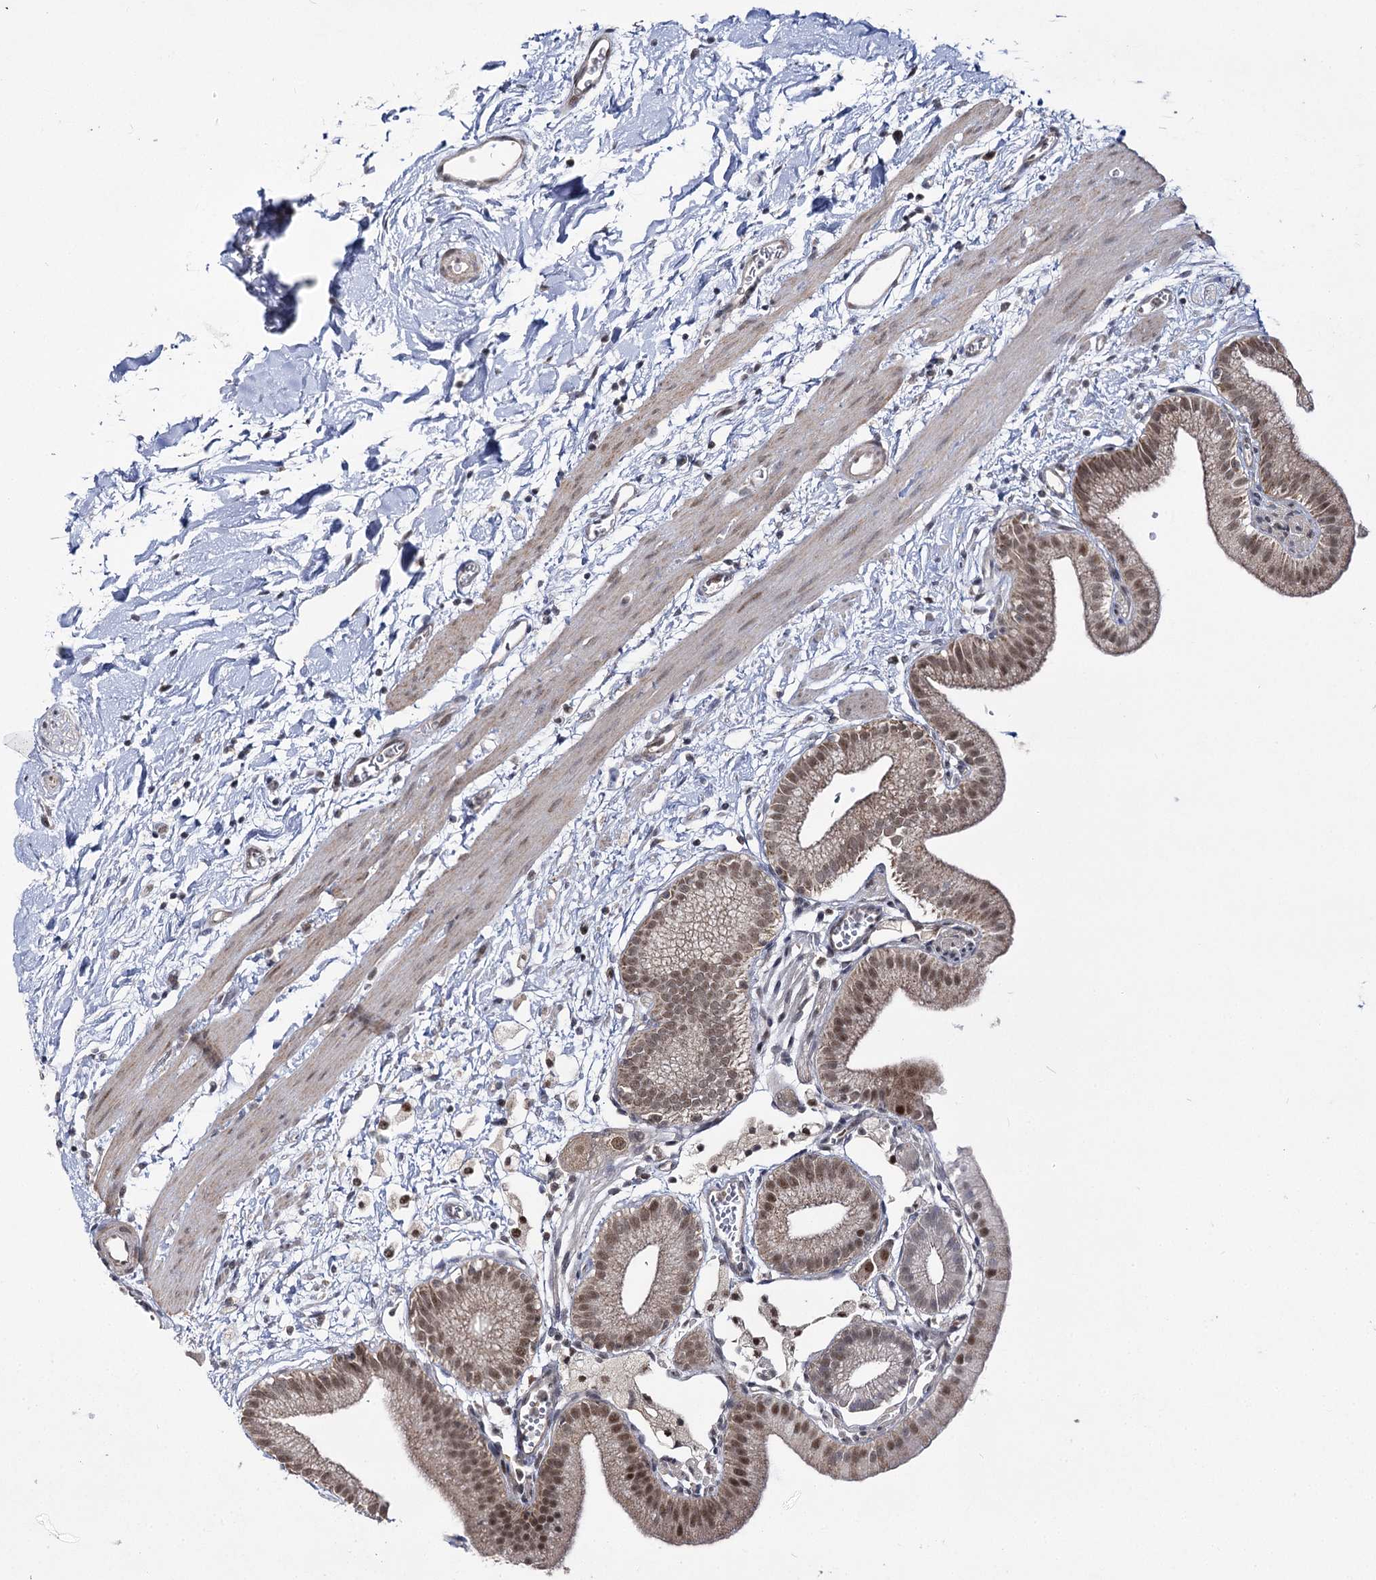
{"staining": {"intensity": "moderate", "quantity": ">75%", "location": "cytoplasmic/membranous,nuclear"}, "tissue": "gallbladder", "cell_type": "Glandular cells", "image_type": "normal", "snomed": [{"axis": "morphology", "description": "Normal tissue, NOS"}, {"axis": "topography", "description": "Gallbladder"}], "caption": "The micrograph exhibits immunohistochemical staining of unremarkable gallbladder. There is moderate cytoplasmic/membranous,nuclear positivity is identified in approximately >75% of glandular cells.", "gene": "SLC4A1AP", "patient": {"sex": "male", "age": 55}}